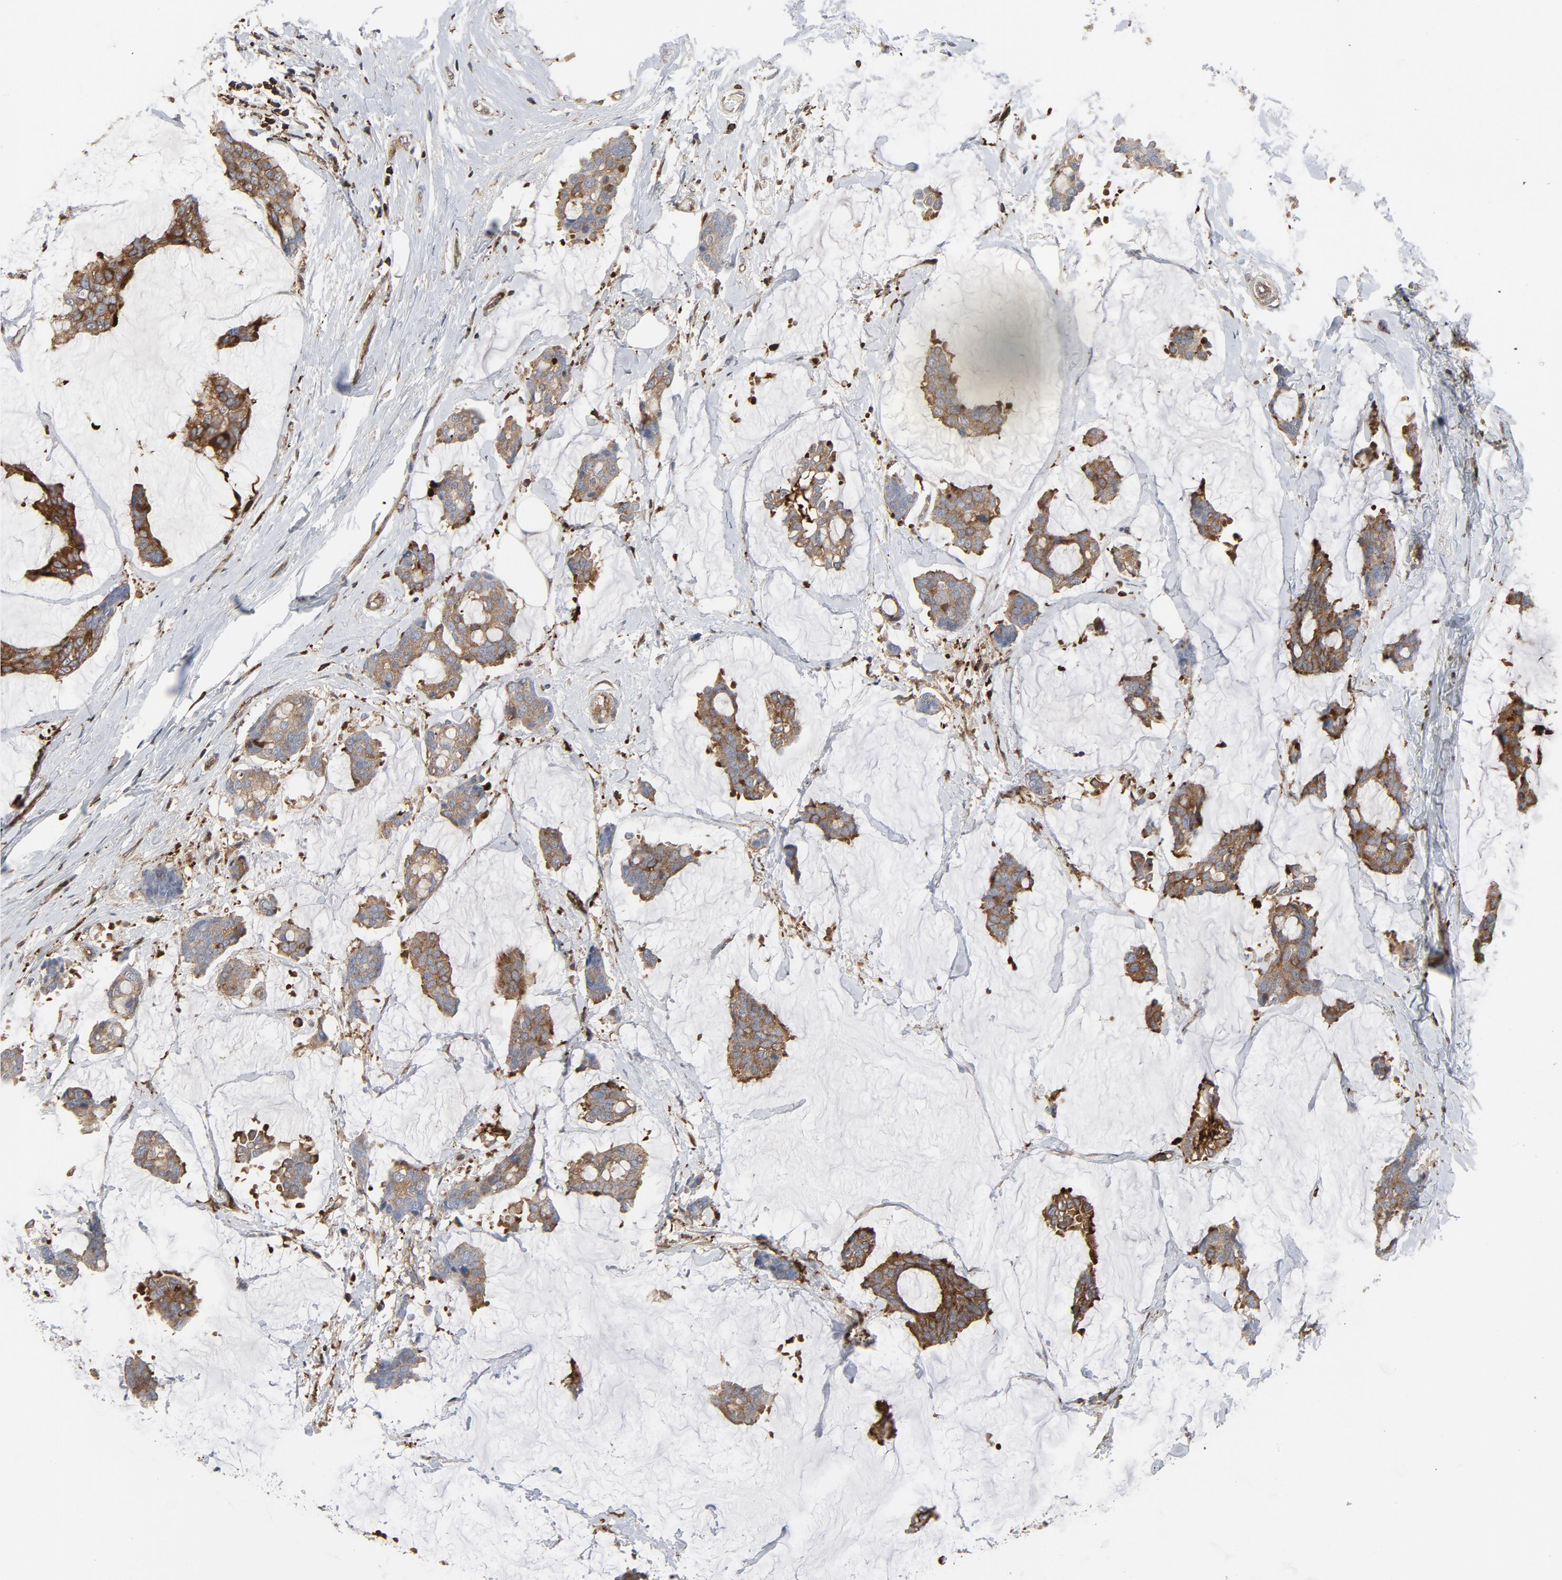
{"staining": {"intensity": "moderate", "quantity": ">75%", "location": "cytoplasmic/membranous"}, "tissue": "breast cancer", "cell_type": "Tumor cells", "image_type": "cancer", "snomed": [{"axis": "morphology", "description": "Duct carcinoma"}, {"axis": "topography", "description": "Breast"}], "caption": "Protein staining of invasive ductal carcinoma (breast) tissue shows moderate cytoplasmic/membranous positivity in about >75% of tumor cells.", "gene": "YES1", "patient": {"sex": "female", "age": 93}}